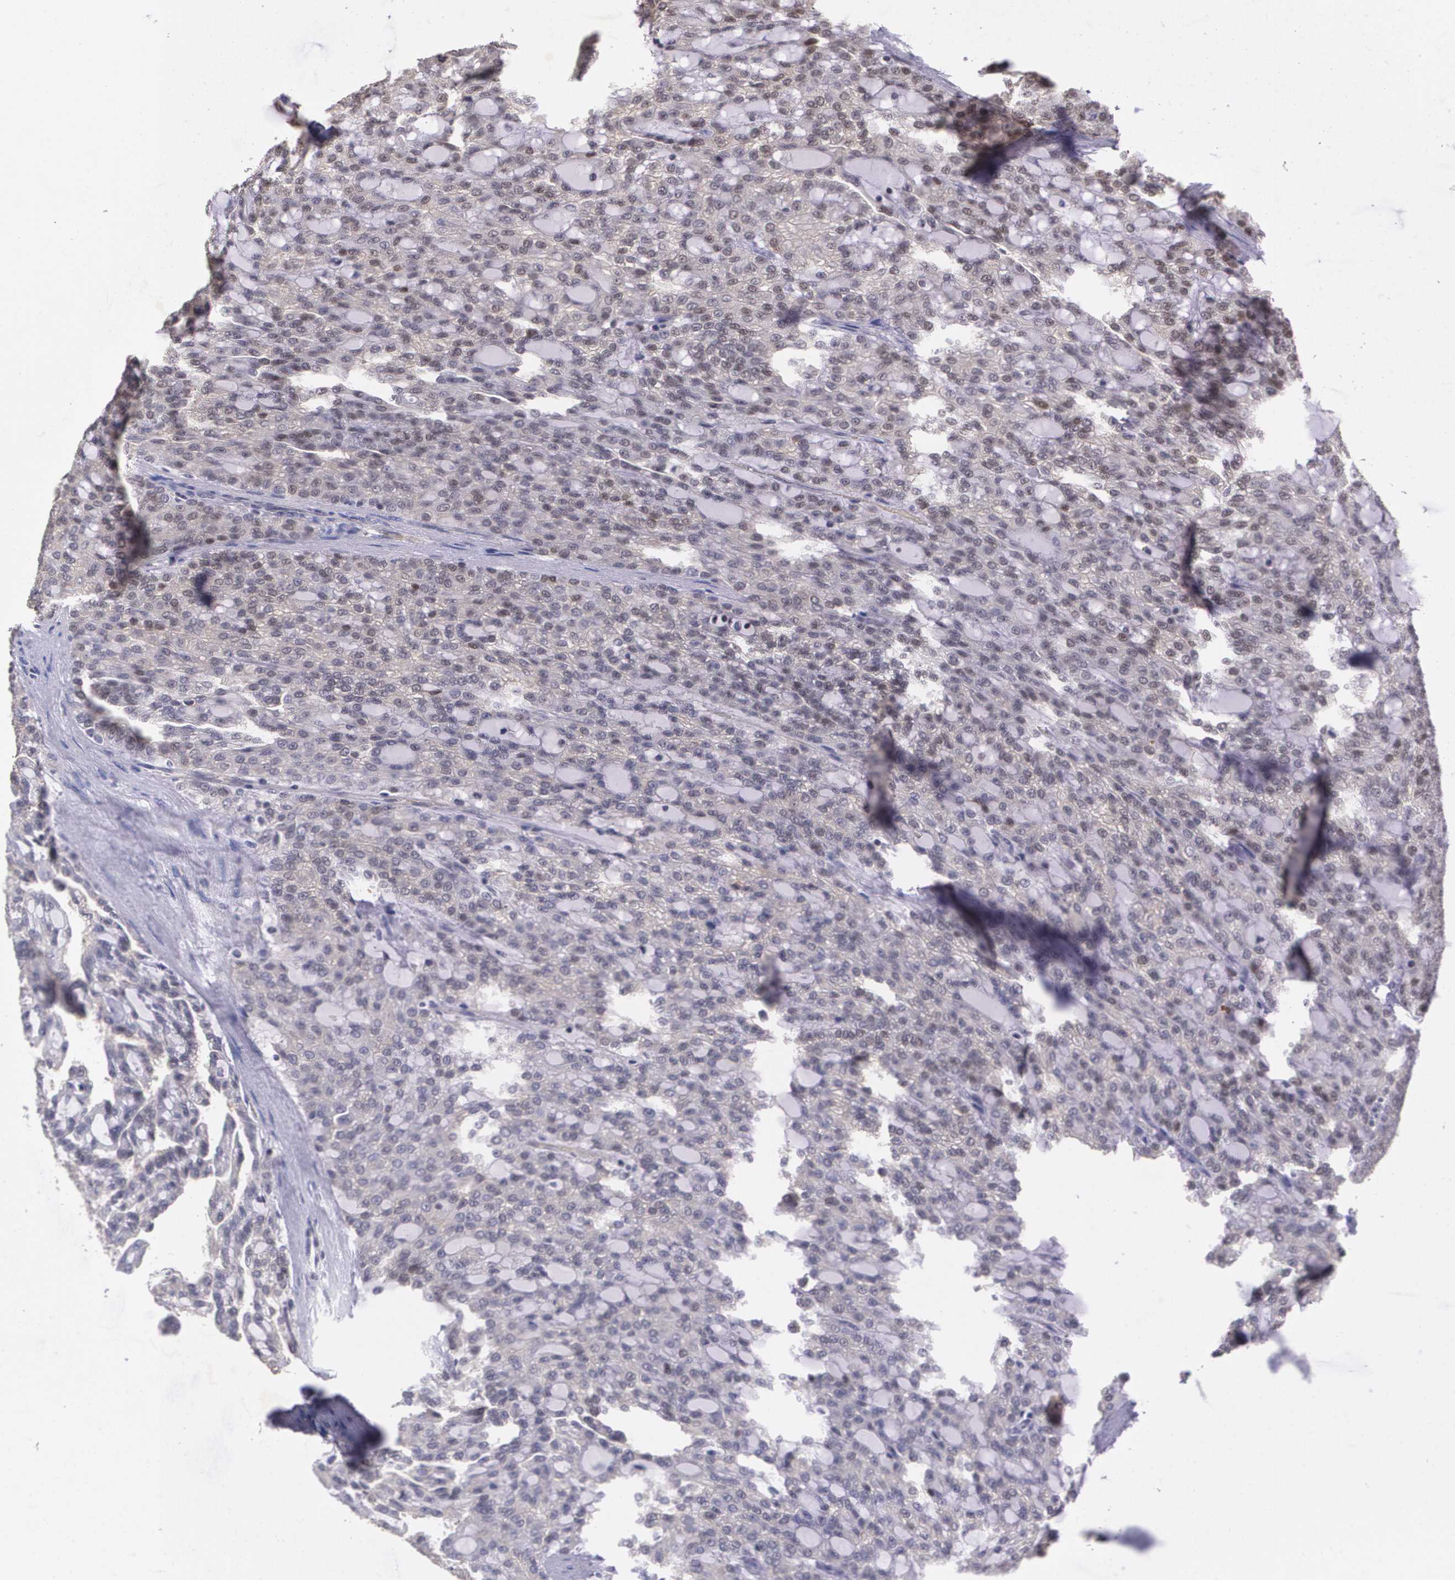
{"staining": {"intensity": "weak", "quantity": "25%-75%", "location": "nuclear"}, "tissue": "renal cancer", "cell_type": "Tumor cells", "image_type": "cancer", "snomed": [{"axis": "morphology", "description": "Adenocarcinoma, NOS"}, {"axis": "topography", "description": "Kidney"}], "caption": "There is low levels of weak nuclear positivity in tumor cells of renal adenocarcinoma, as demonstrated by immunohistochemical staining (brown color).", "gene": "MGMT", "patient": {"sex": "male", "age": 63}}